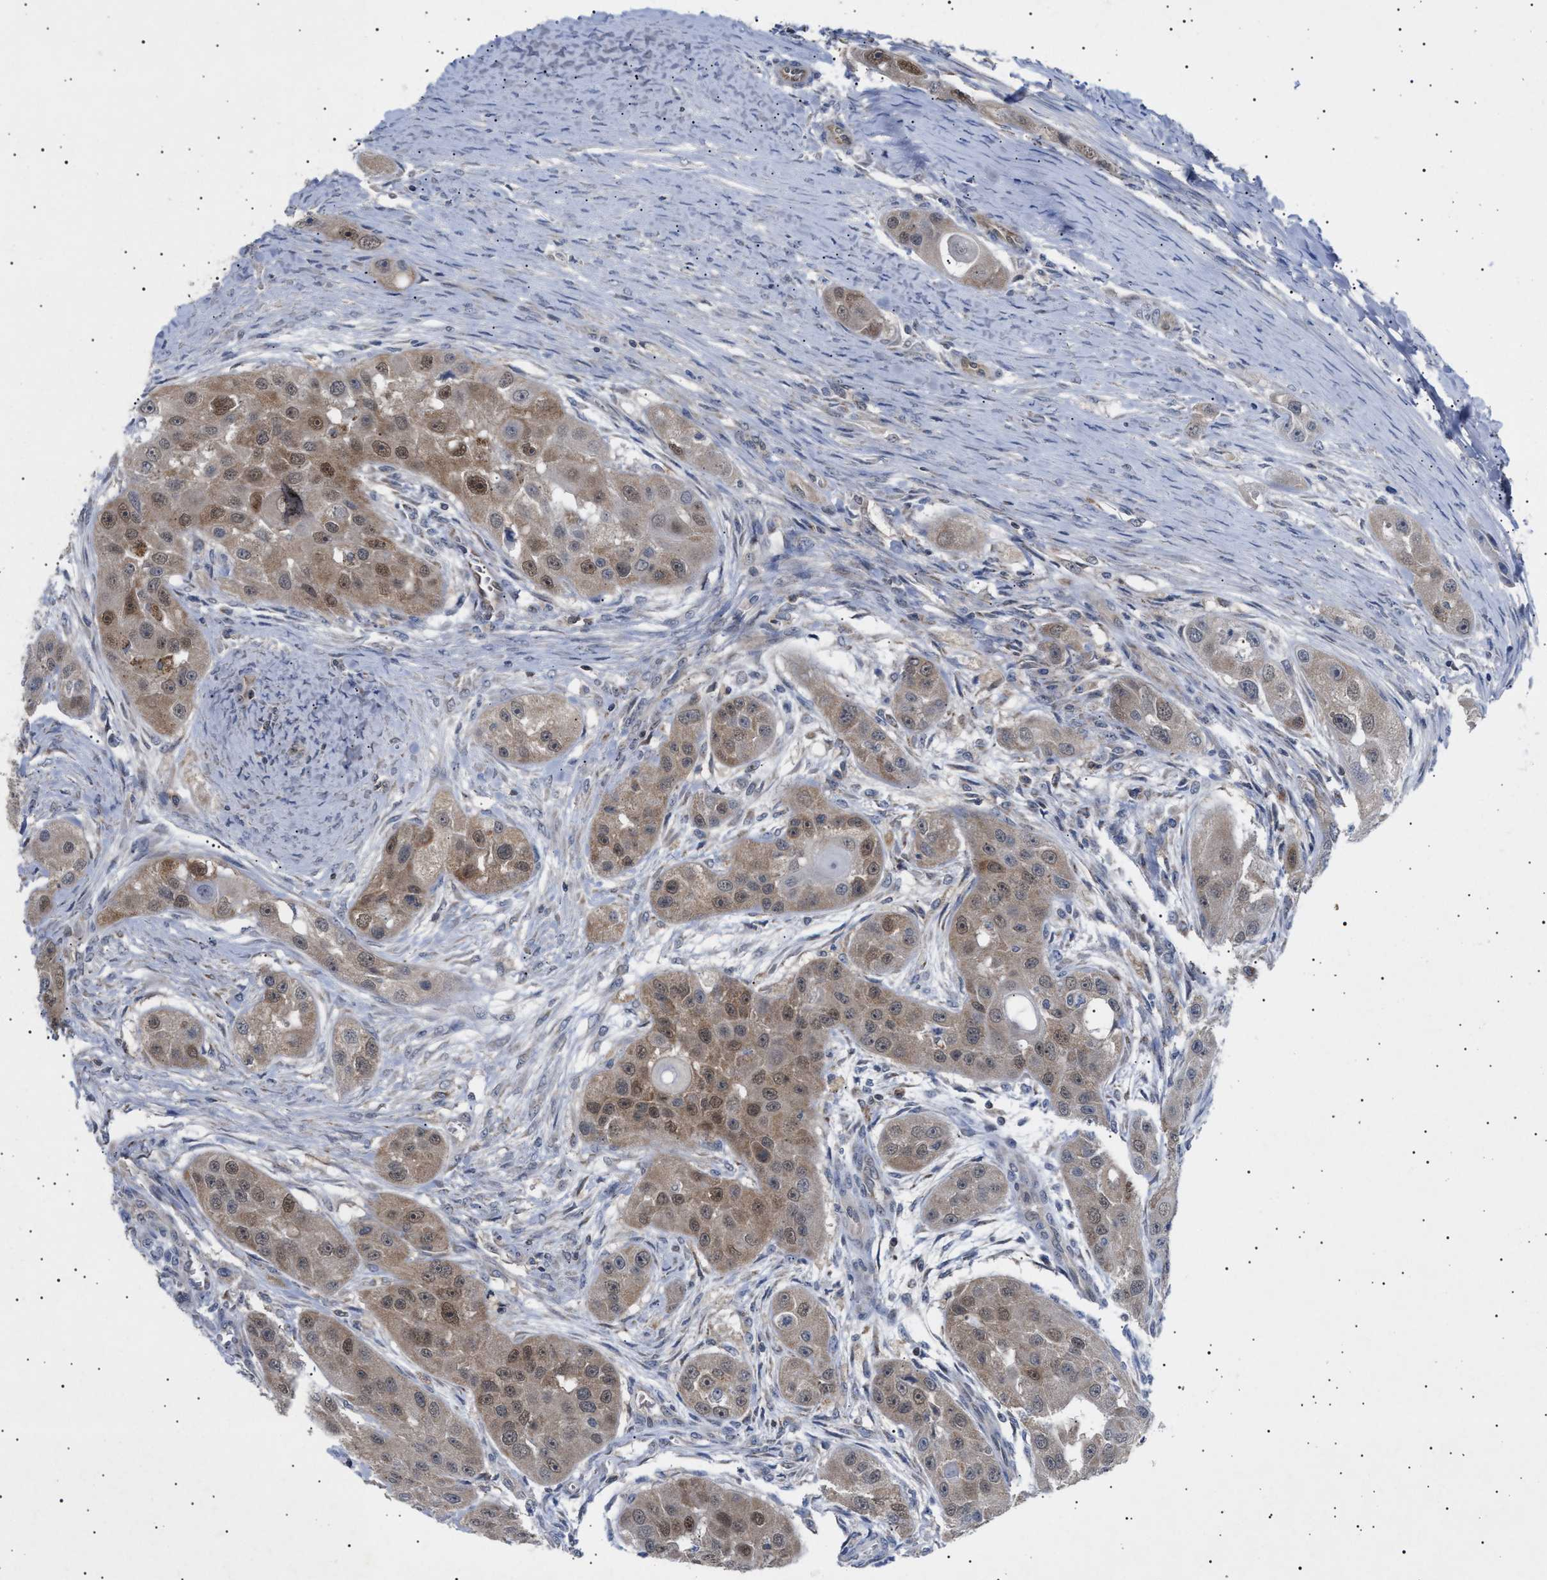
{"staining": {"intensity": "moderate", "quantity": ">75%", "location": "cytoplasmic/membranous,nuclear"}, "tissue": "head and neck cancer", "cell_type": "Tumor cells", "image_type": "cancer", "snomed": [{"axis": "morphology", "description": "Normal tissue, NOS"}, {"axis": "morphology", "description": "Squamous cell carcinoma, NOS"}, {"axis": "topography", "description": "Skeletal muscle"}, {"axis": "topography", "description": "Head-Neck"}], "caption": "A brown stain highlights moderate cytoplasmic/membranous and nuclear staining of a protein in human squamous cell carcinoma (head and neck) tumor cells. The staining was performed using DAB (3,3'-diaminobenzidine), with brown indicating positive protein expression. Nuclei are stained blue with hematoxylin.", "gene": "SIRT5", "patient": {"sex": "male", "age": 51}}